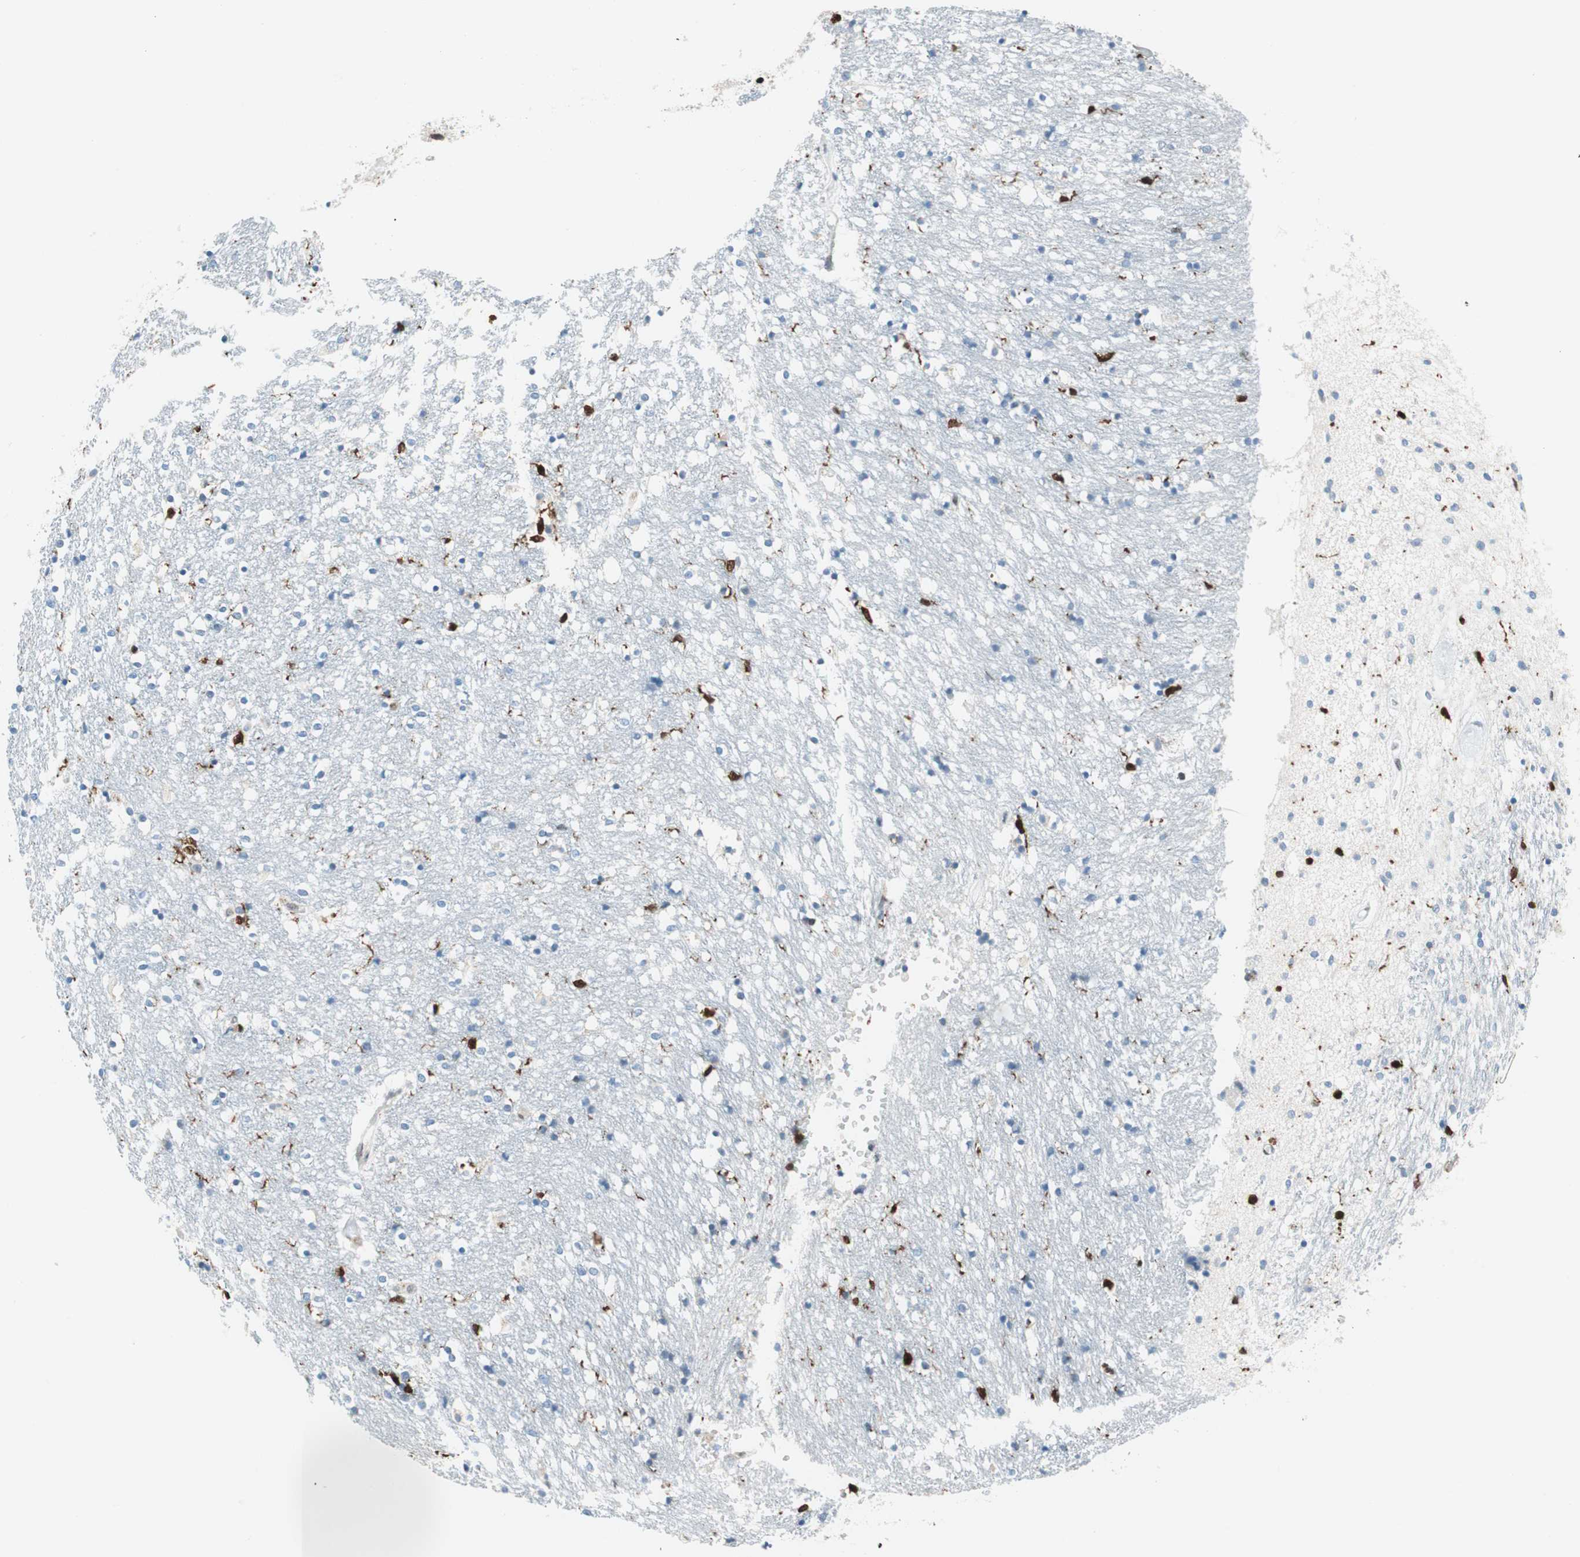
{"staining": {"intensity": "strong", "quantity": "<25%", "location": "cytoplasmic/membranous,nuclear"}, "tissue": "caudate", "cell_type": "Glial cells", "image_type": "normal", "snomed": [{"axis": "morphology", "description": "Normal tissue, NOS"}, {"axis": "topography", "description": "Lateral ventricle wall"}], "caption": "A micrograph of human caudate stained for a protein exhibits strong cytoplasmic/membranous,nuclear brown staining in glial cells.", "gene": "RGS10", "patient": {"sex": "female", "age": 54}}